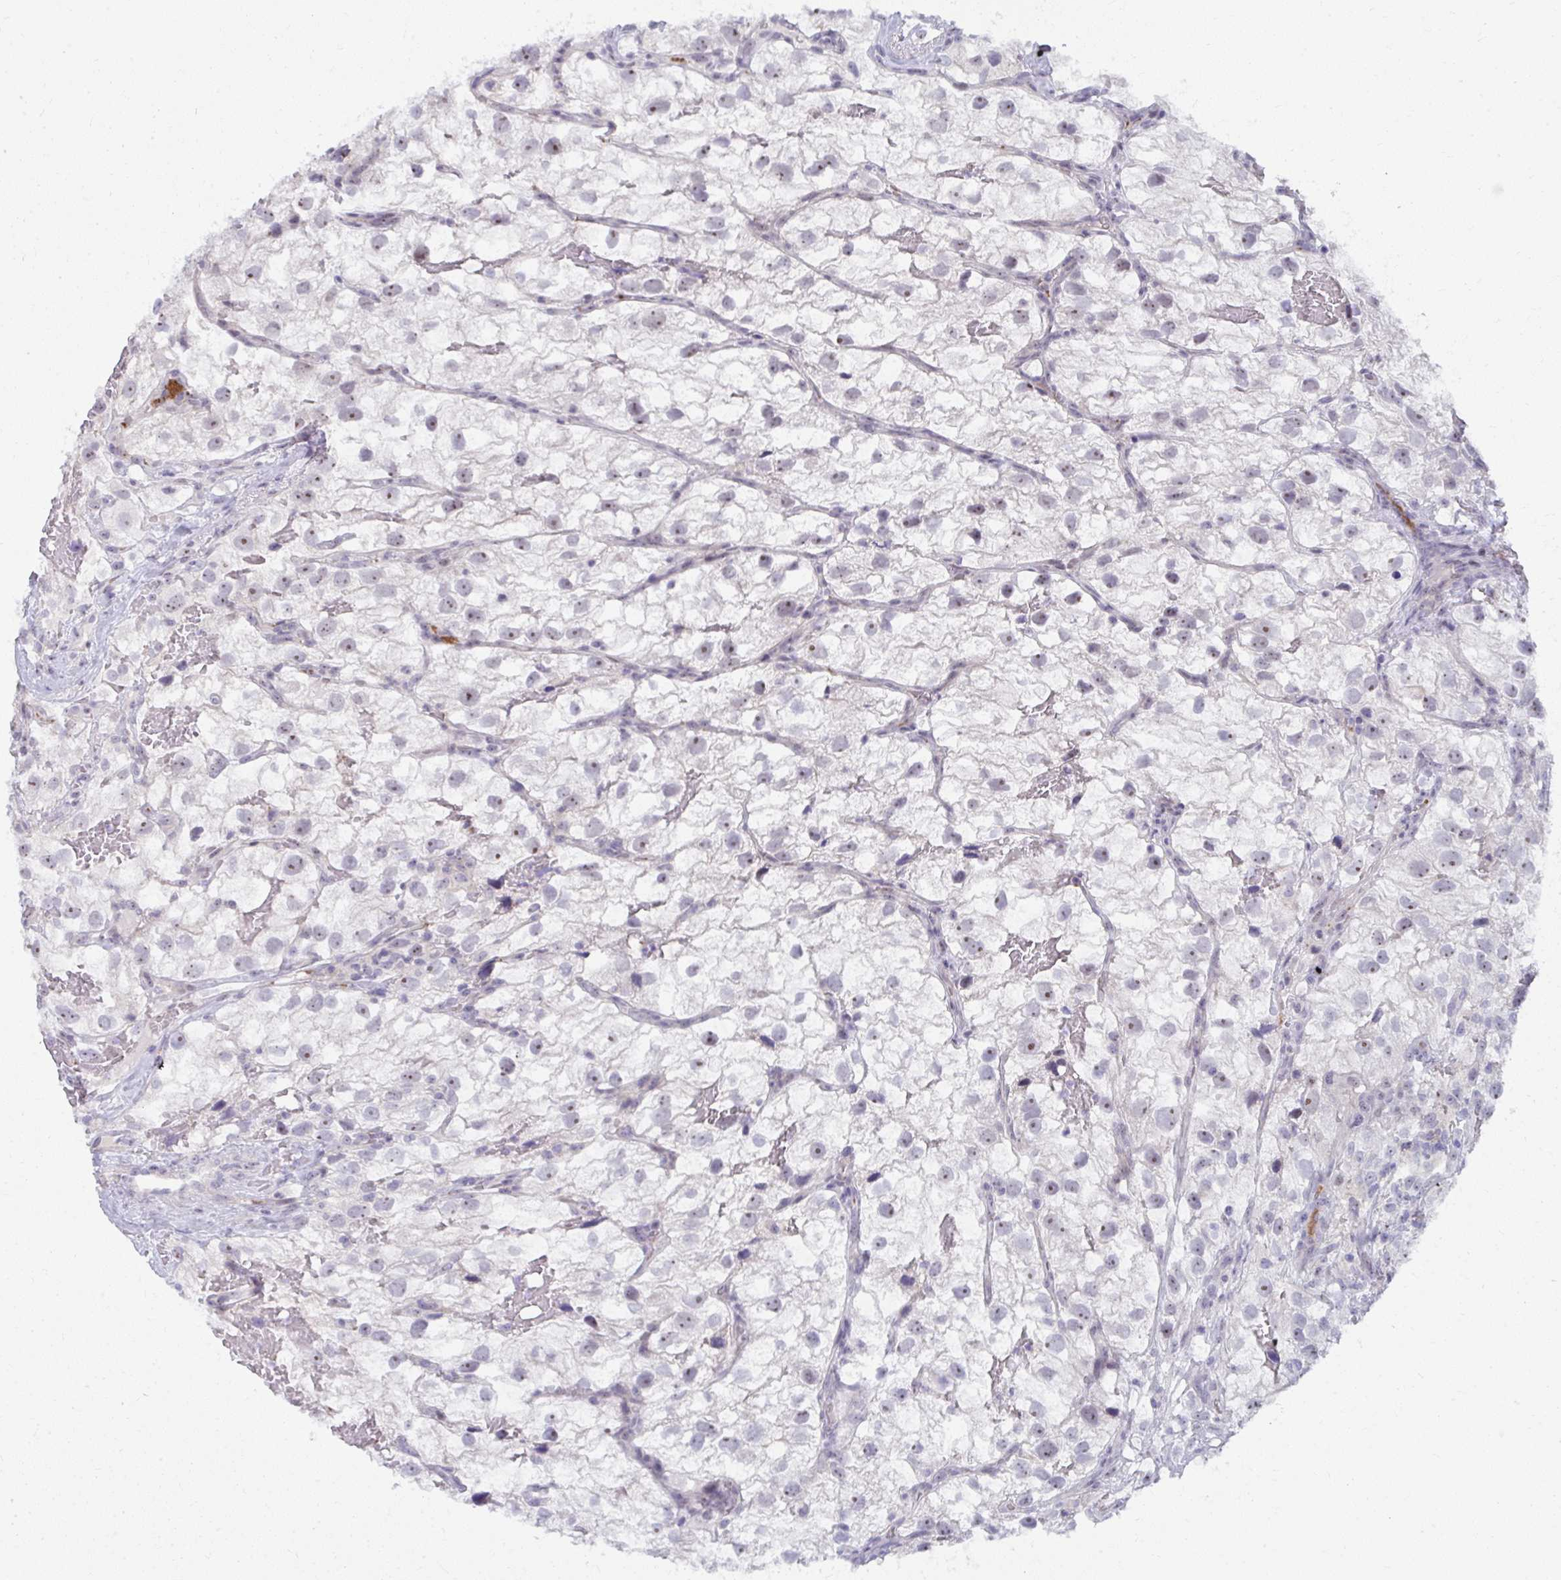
{"staining": {"intensity": "weak", "quantity": "25%-75%", "location": "nuclear"}, "tissue": "renal cancer", "cell_type": "Tumor cells", "image_type": "cancer", "snomed": [{"axis": "morphology", "description": "Adenocarcinoma, NOS"}, {"axis": "topography", "description": "Kidney"}], "caption": "Protein positivity by immunohistochemistry exhibits weak nuclear positivity in about 25%-75% of tumor cells in adenocarcinoma (renal).", "gene": "MUS81", "patient": {"sex": "male", "age": 59}}